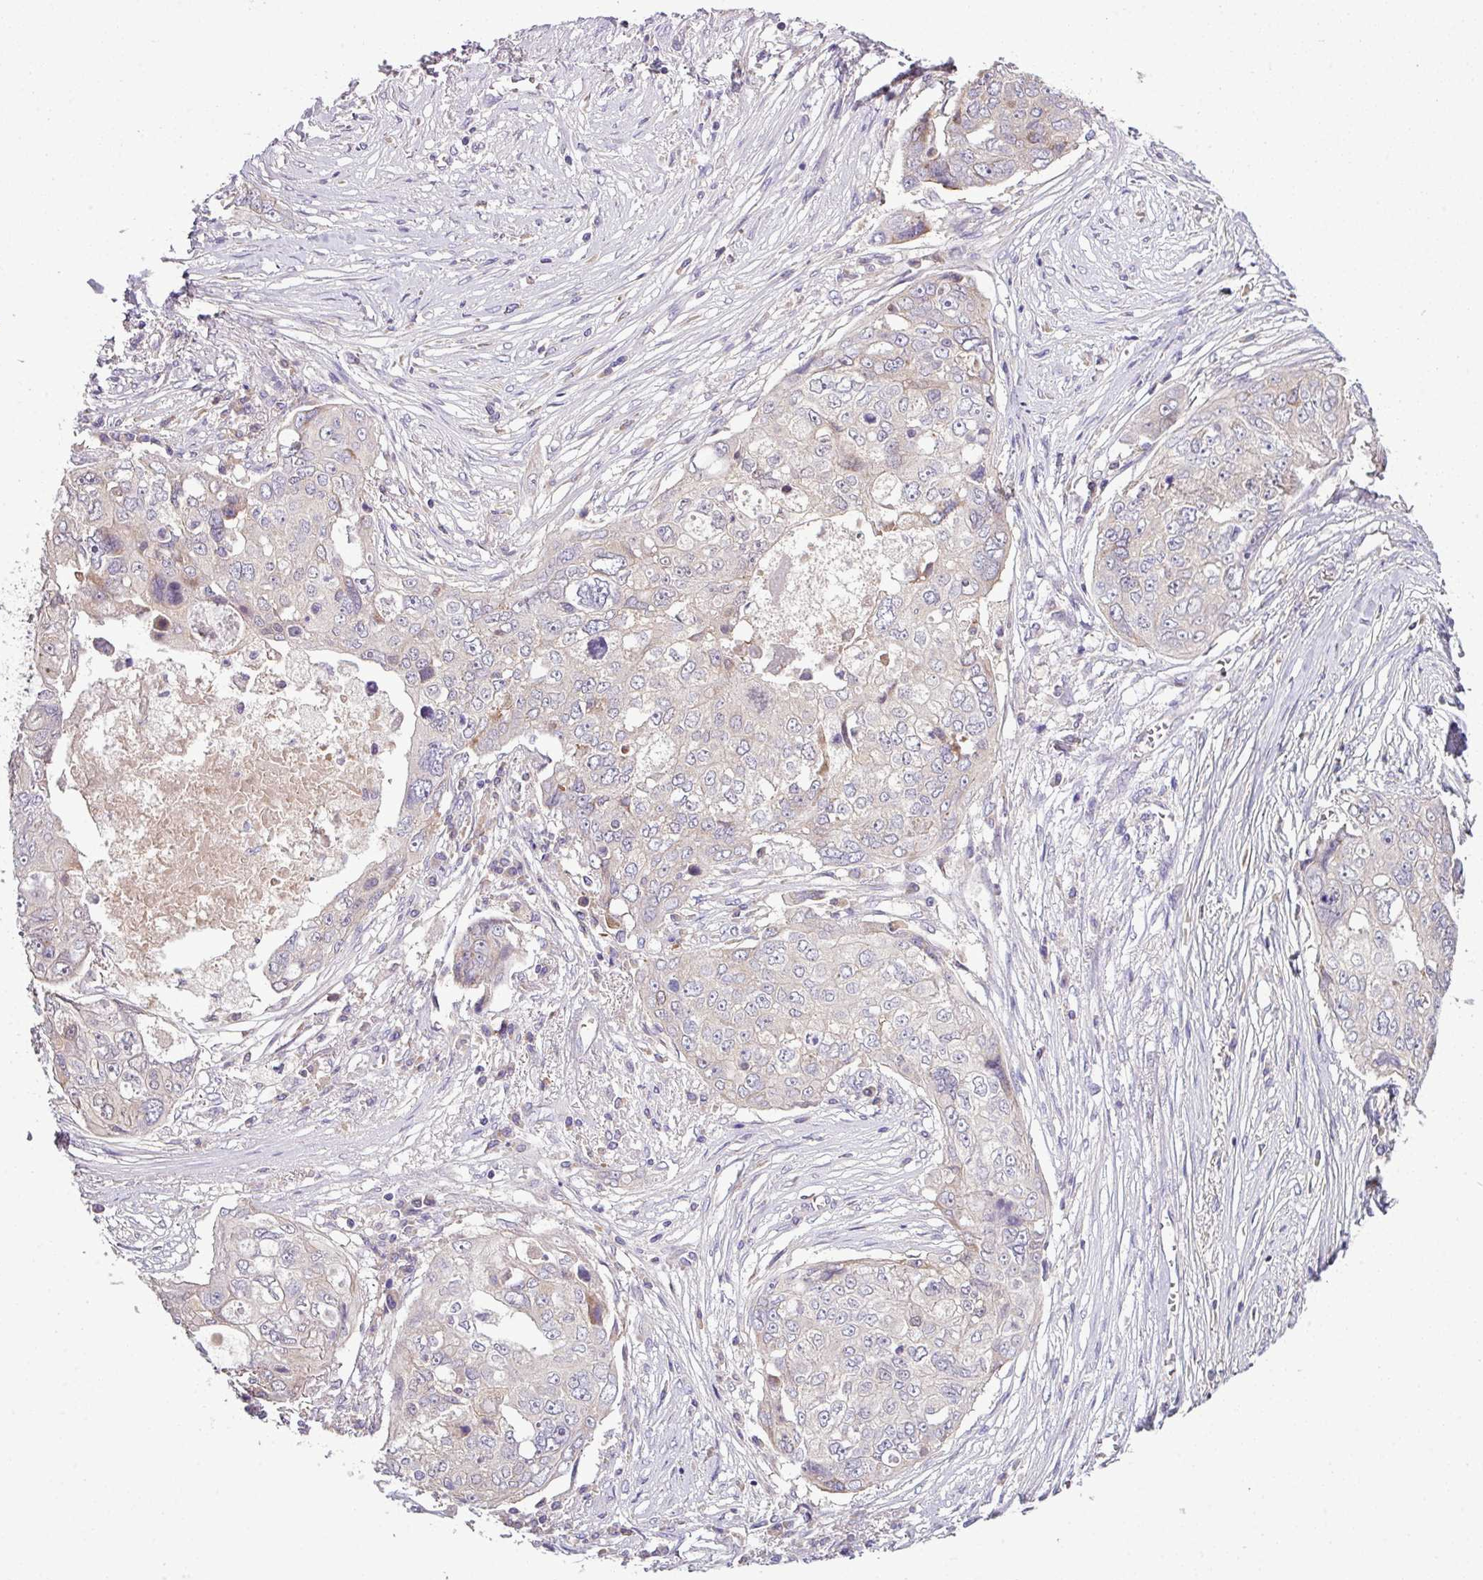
{"staining": {"intensity": "negative", "quantity": "none", "location": "none"}, "tissue": "ovarian cancer", "cell_type": "Tumor cells", "image_type": "cancer", "snomed": [{"axis": "morphology", "description": "Carcinoma, endometroid"}, {"axis": "topography", "description": "Ovary"}], "caption": "Immunohistochemistry (IHC) of endometroid carcinoma (ovarian) demonstrates no expression in tumor cells. (DAB immunohistochemistry (IHC) with hematoxylin counter stain).", "gene": "AGAP5", "patient": {"sex": "female", "age": 70}}